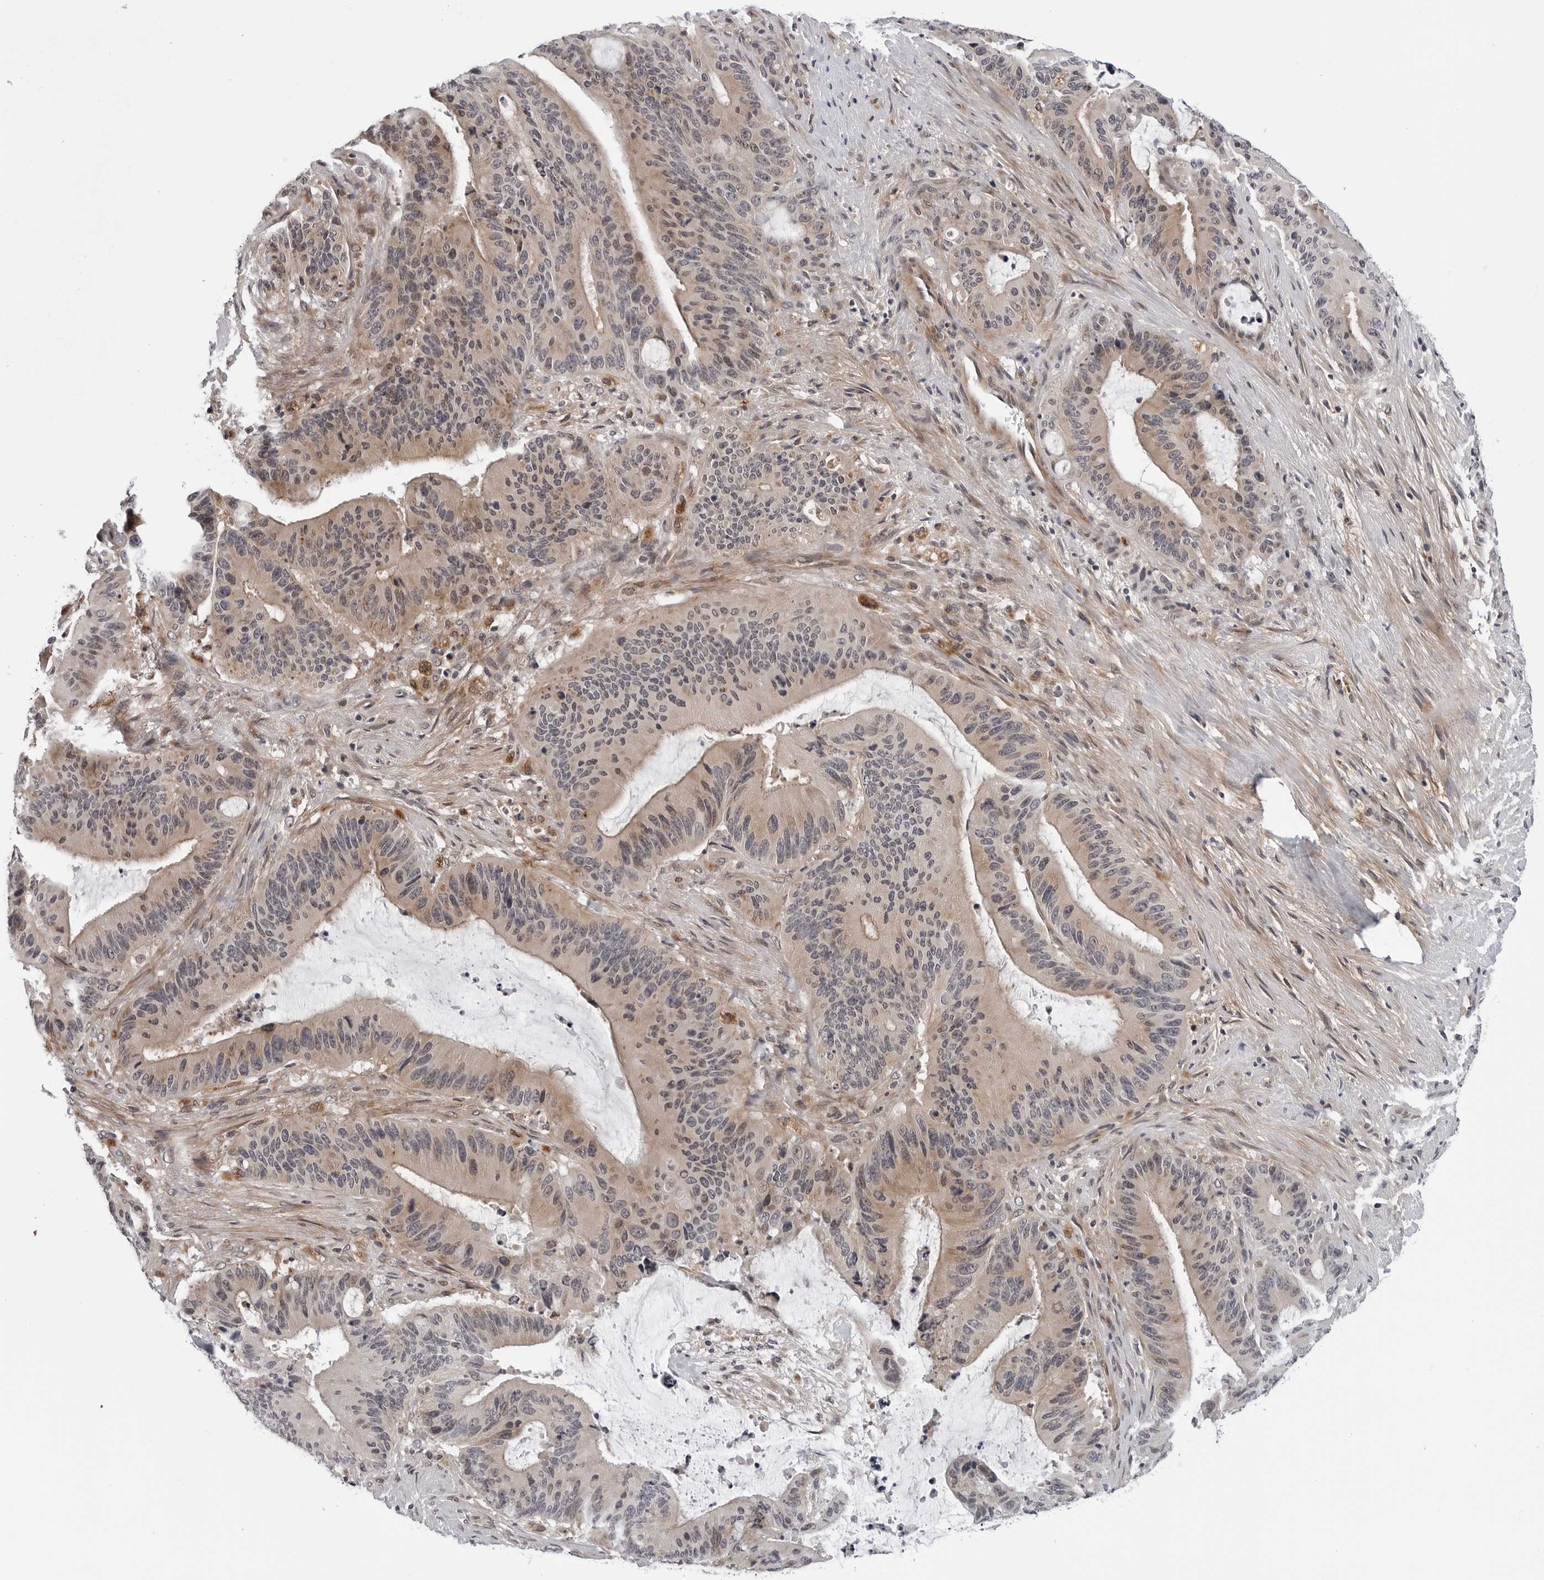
{"staining": {"intensity": "weak", "quantity": ">75%", "location": "cytoplasmic/membranous,nuclear"}, "tissue": "liver cancer", "cell_type": "Tumor cells", "image_type": "cancer", "snomed": [{"axis": "morphology", "description": "Normal tissue, NOS"}, {"axis": "morphology", "description": "Cholangiocarcinoma"}, {"axis": "topography", "description": "Liver"}, {"axis": "topography", "description": "Peripheral nerve tissue"}], "caption": "DAB (3,3'-diaminobenzidine) immunohistochemical staining of liver cholangiocarcinoma shows weak cytoplasmic/membranous and nuclear protein staining in about >75% of tumor cells.", "gene": "KIAA1614", "patient": {"sex": "female", "age": 73}}